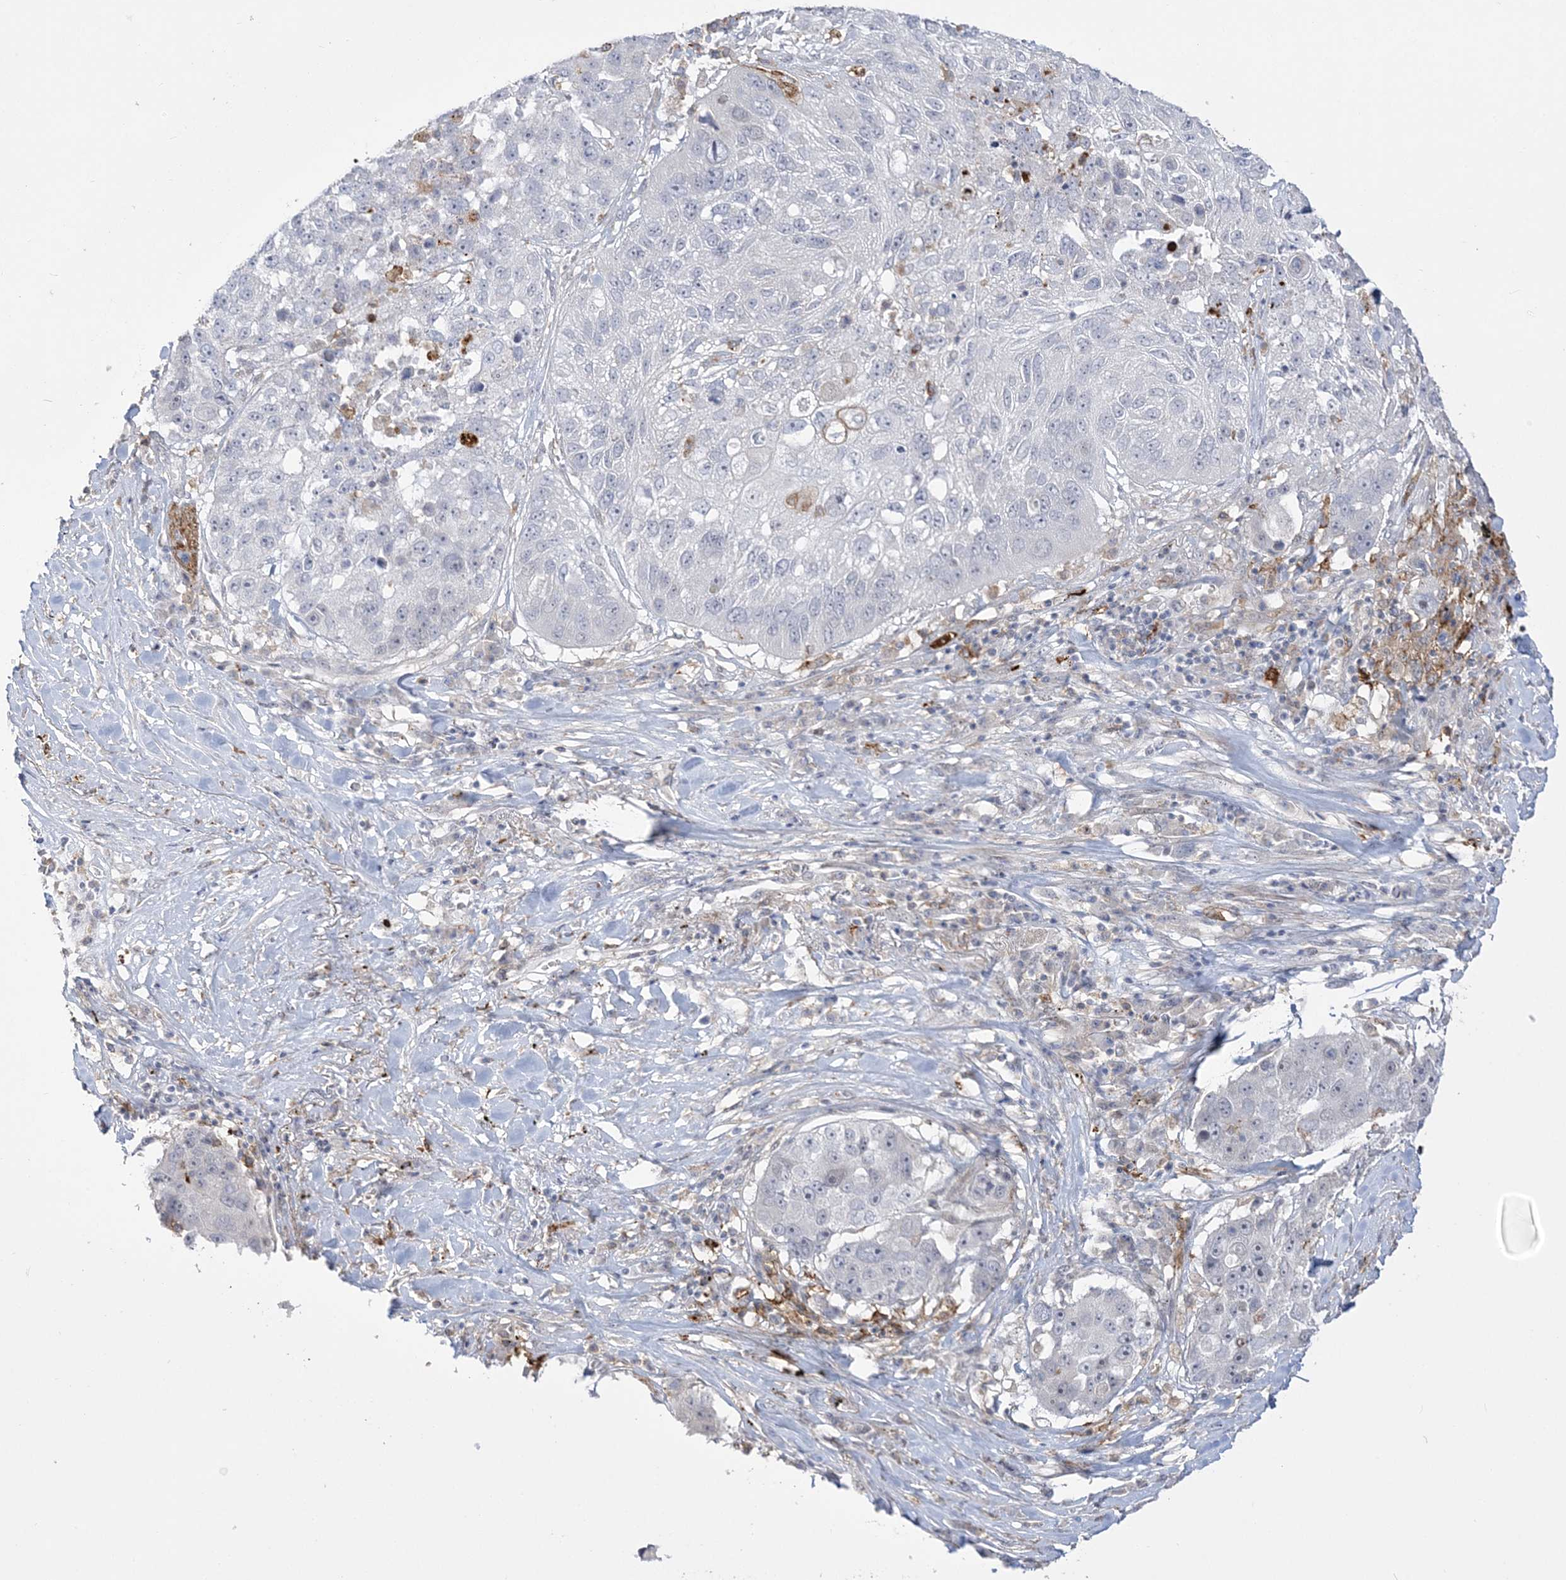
{"staining": {"intensity": "negative", "quantity": "none", "location": "none"}, "tissue": "lung cancer", "cell_type": "Tumor cells", "image_type": "cancer", "snomed": [{"axis": "morphology", "description": "Squamous cell carcinoma, NOS"}, {"axis": "topography", "description": "Lung"}], "caption": "Lung cancer stained for a protein using immunohistochemistry reveals no positivity tumor cells.", "gene": "HAAO", "patient": {"sex": "male", "age": 61}}